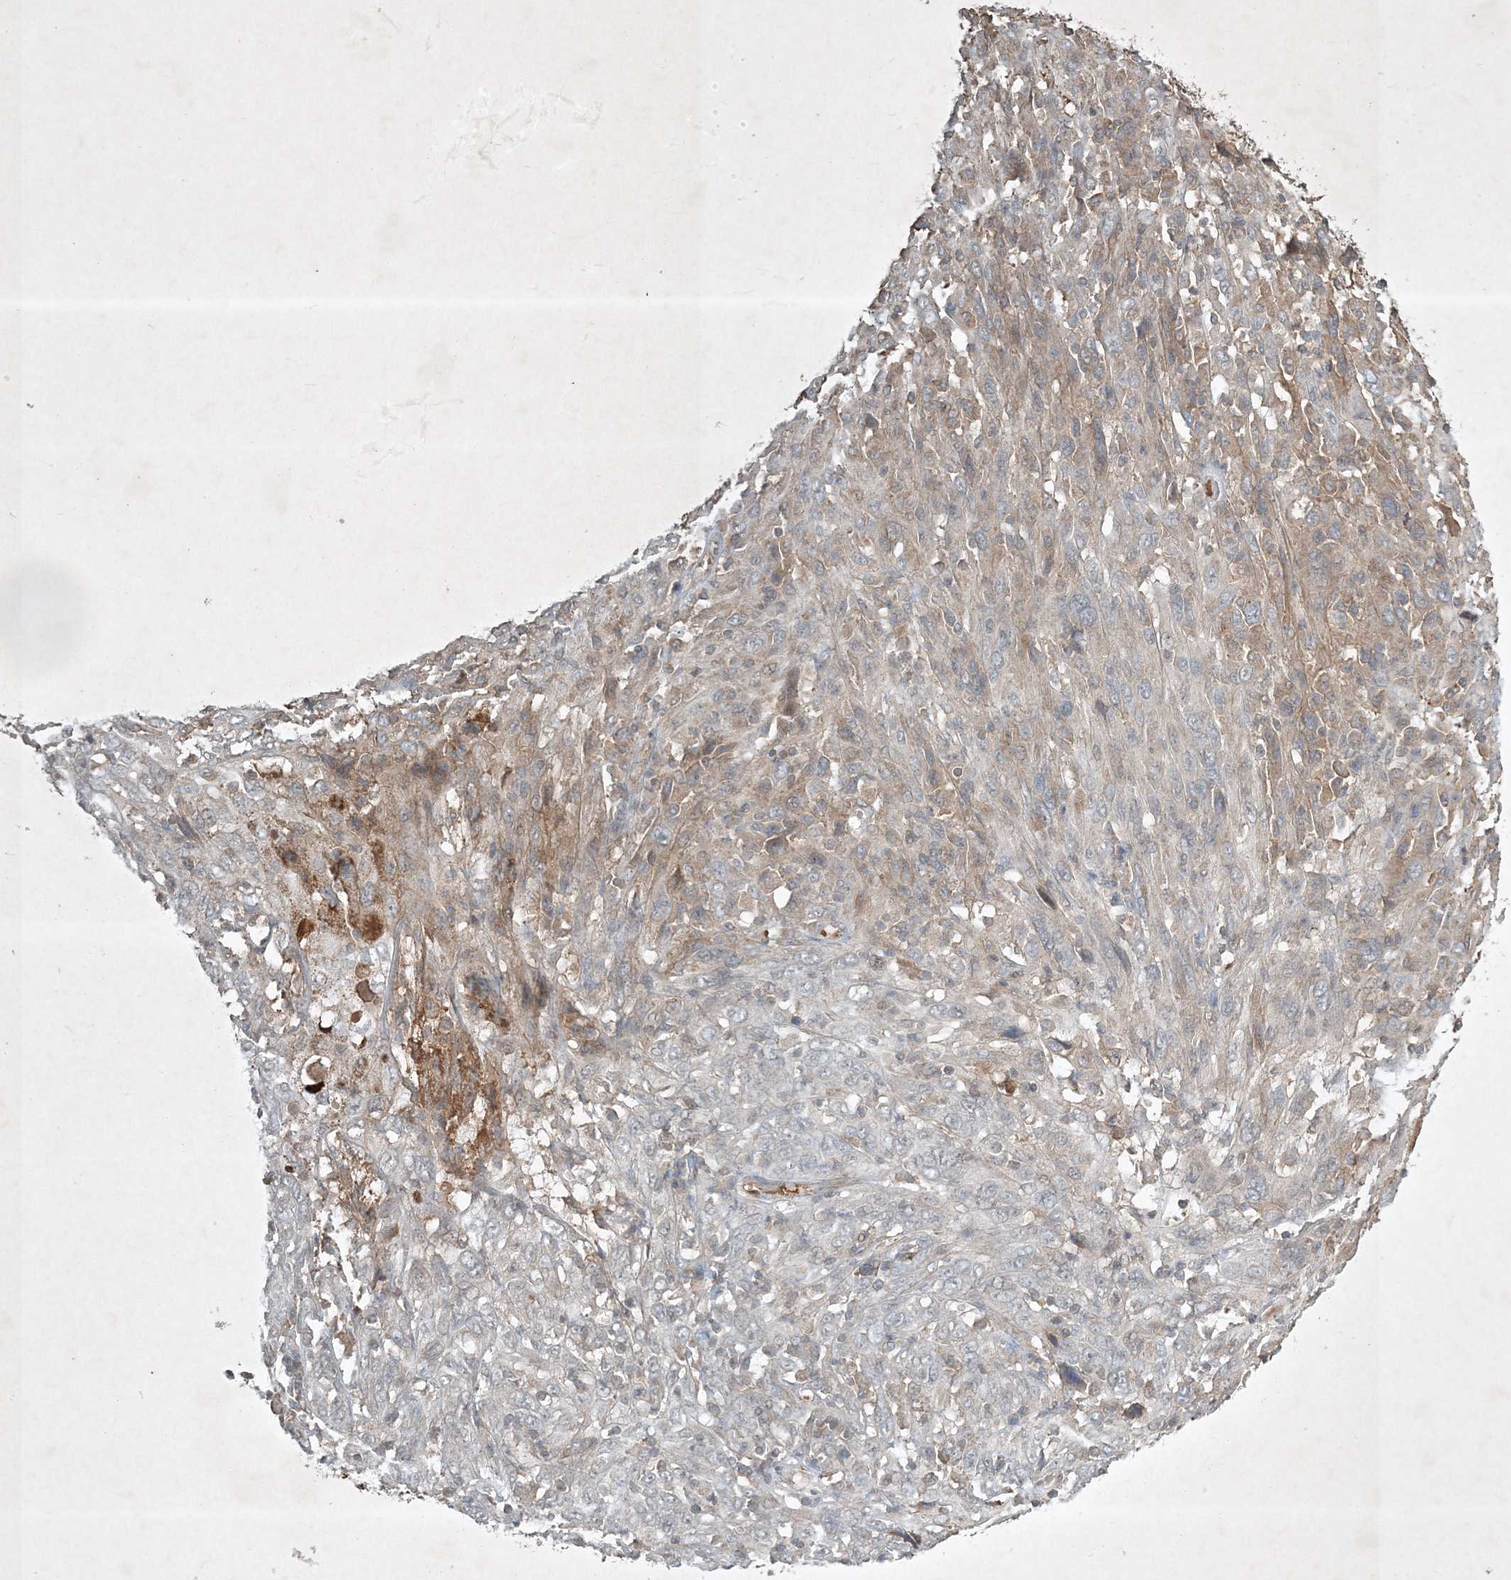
{"staining": {"intensity": "negative", "quantity": "none", "location": "none"}, "tissue": "cervical cancer", "cell_type": "Tumor cells", "image_type": "cancer", "snomed": [{"axis": "morphology", "description": "Squamous cell carcinoma, NOS"}, {"axis": "topography", "description": "Cervix"}], "caption": "Image shows no significant protein positivity in tumor cells of cervical cancer.", "gene": "TNFAIP6", "patient": {"sex": "female", "age": 46}}